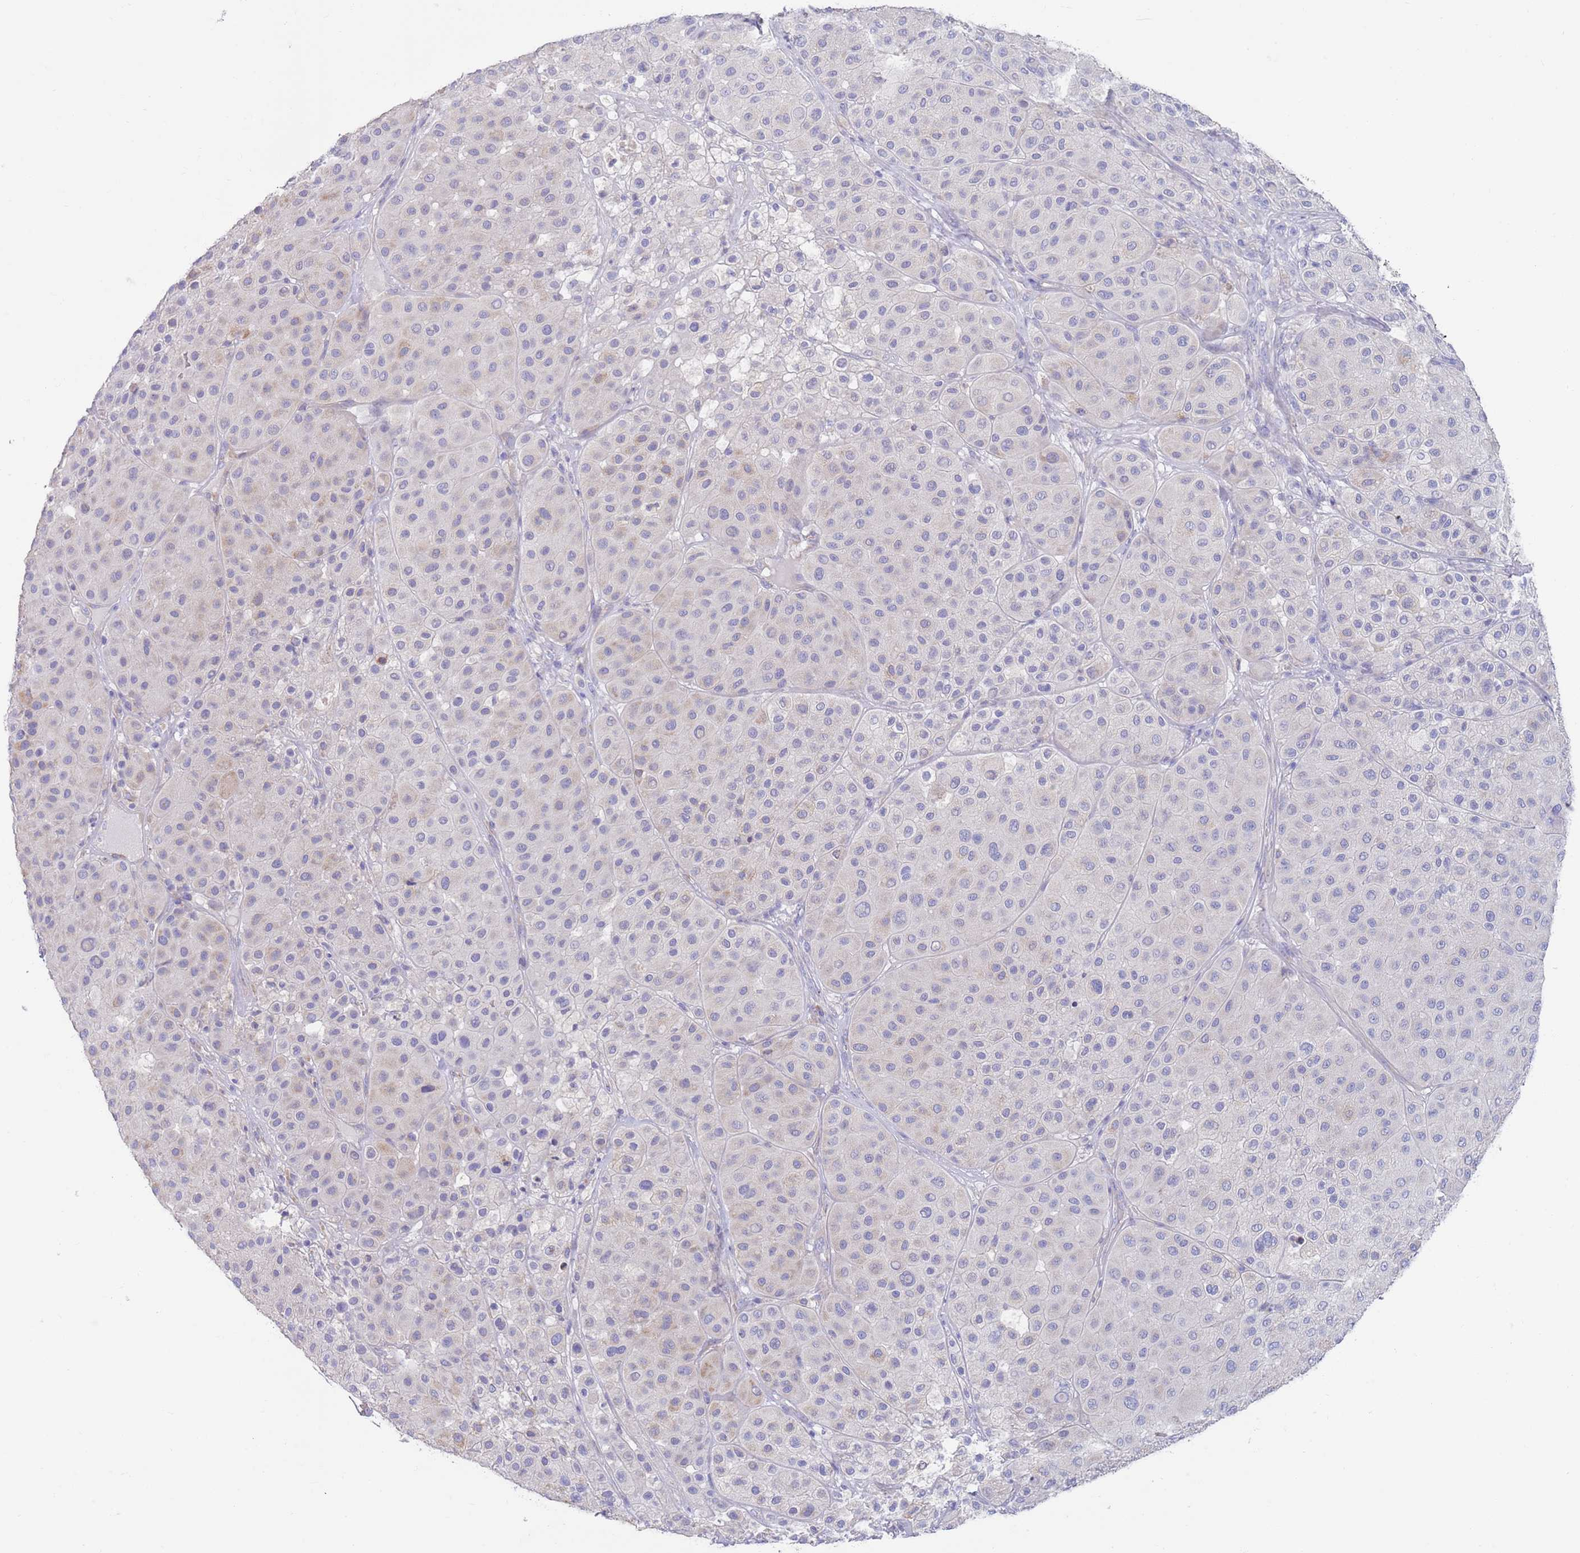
{"staining": {"intensity": "negative", "quantity": "none", "location": "none"}, "tissue": "melanoma", "cell_type": "Tumor cells", "image_type": "cancer", "snomed": [{"axis": "morphology", "description": "Malignant melanoma, Metastatic site"}, {"axis": "topography", "description": "Smooth muscle"}], "caption": "Protein analysis of malignant melanoma (metastatic site) shows no significant staining in tumor cells. (DAB immunohistochemistry (IHC), high magnification).", "gene": "CCDC149", "patient": {"sex": "male", "age": 41}}